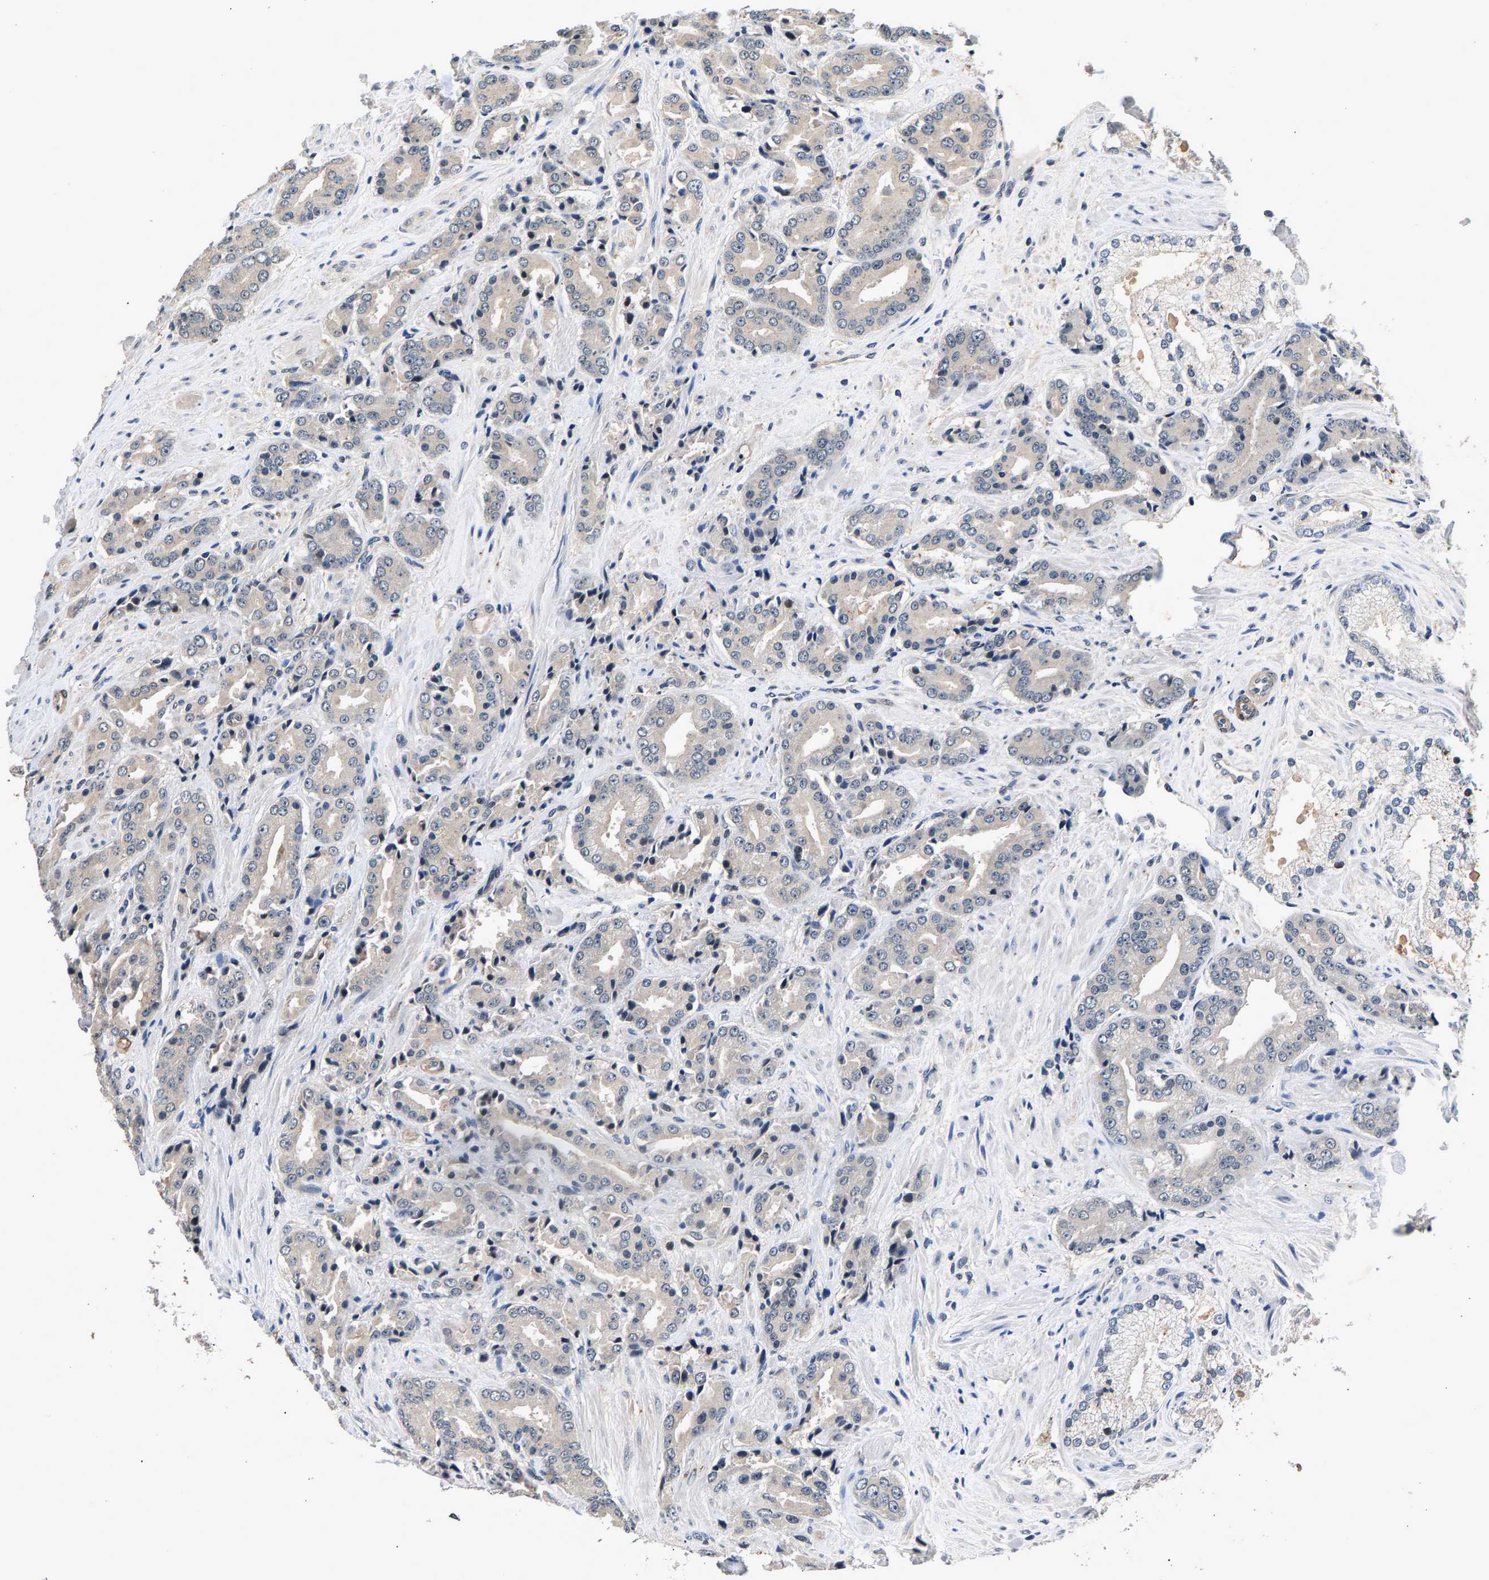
{"staining": {"intensity": "negative", "quantity": "none", "location": "none"}, "tissue": "prostate cancer", "cell_type": "Tumor cells", "image_type": "cancer", "snomed": [{"axis": "morphology", "description": "Adenocarcinoma, High grade"}, {"axis": "topography", "description": "Prostate"}], "caption": "This is an IHC image of human prostate cancer (adenocarcinoma (high-grade)). There is no expression in tumor cells.", "gene": "RBM33", "patient": {"sex": "male", "age": 71}}